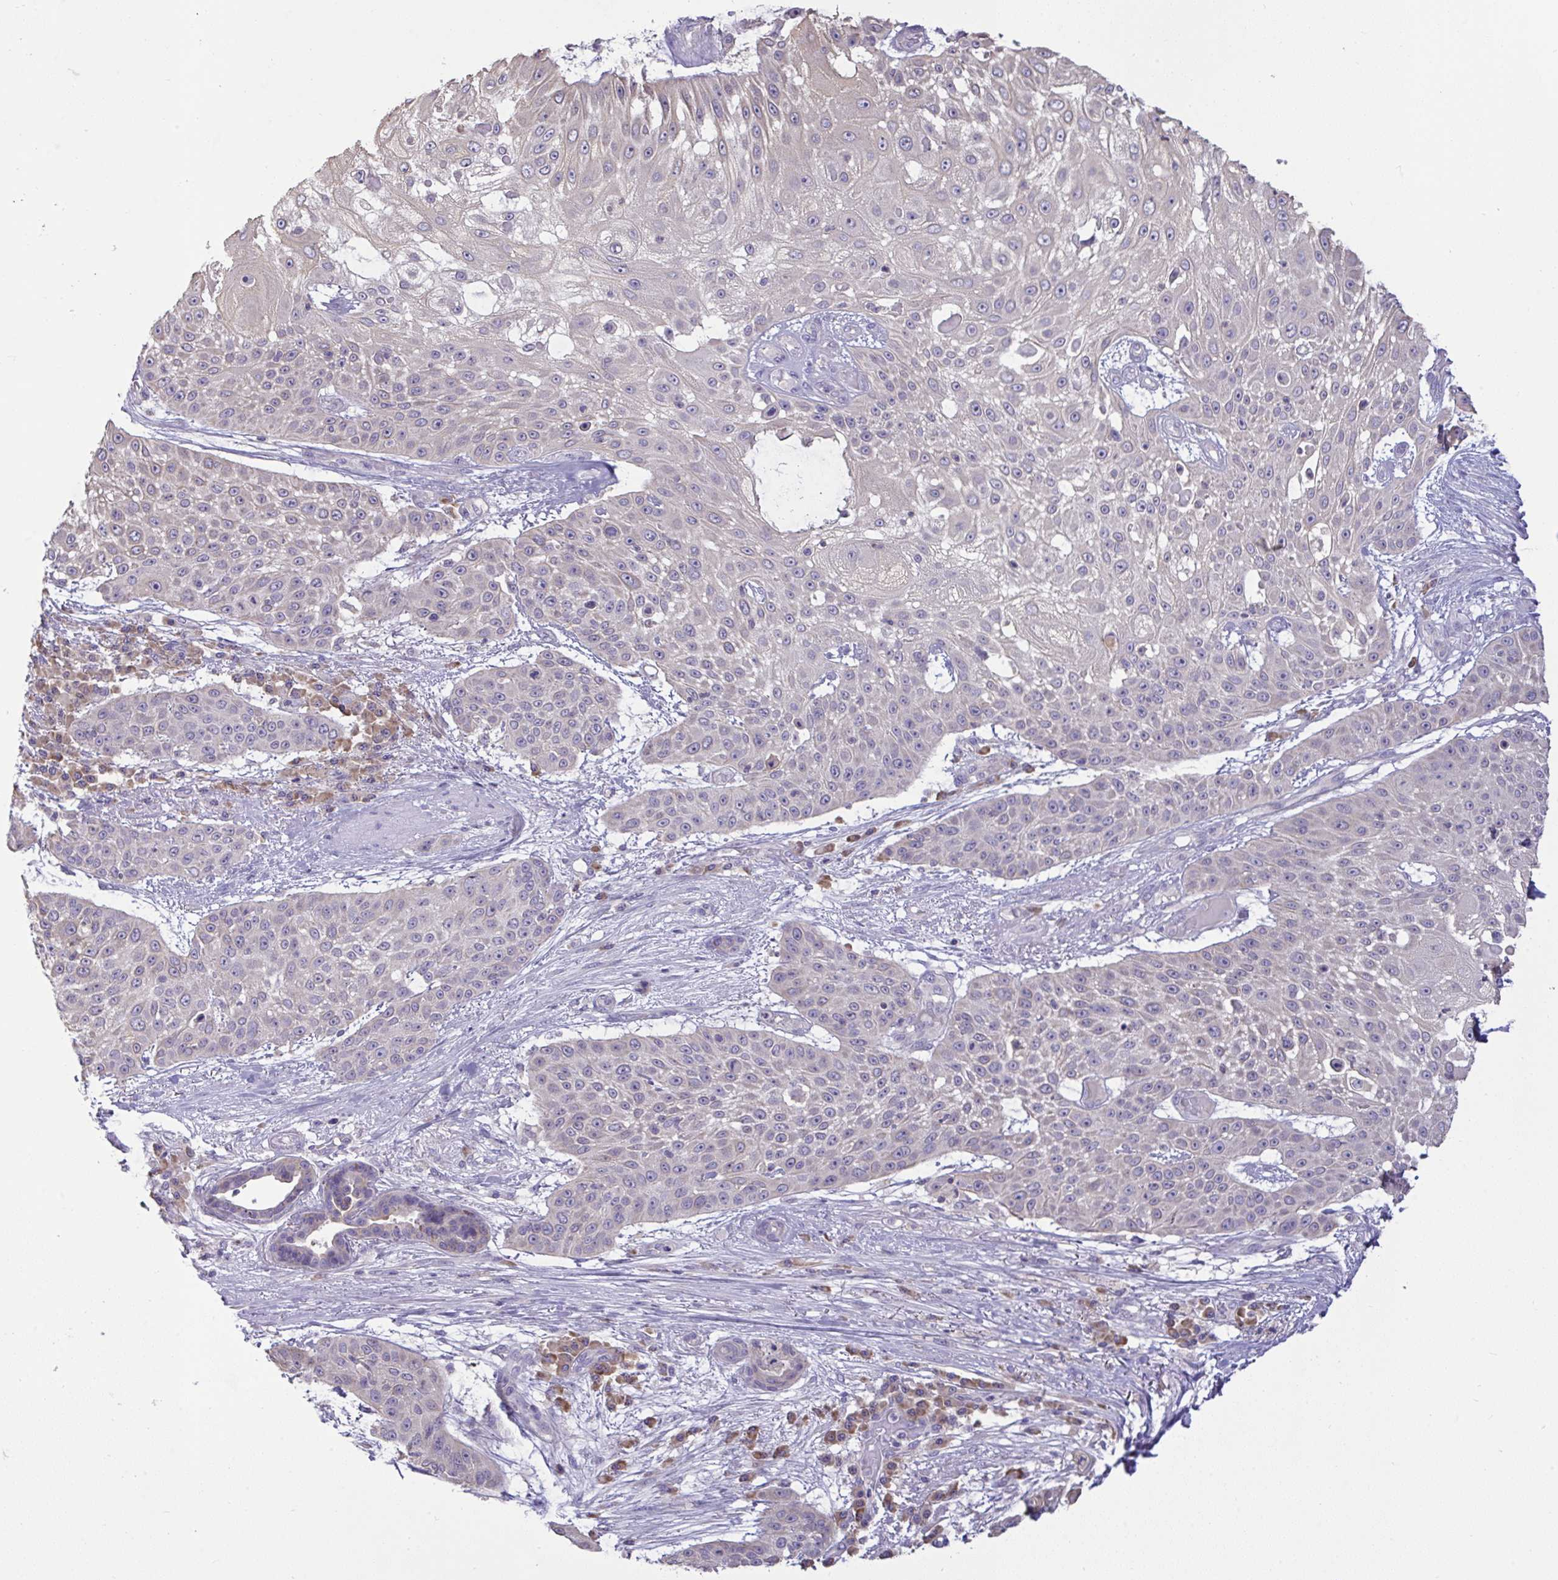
{"staining": {"intensity": "negative", "quantity": "none", "location": "none"}, "tissue": "skin cancer", "cell_type": "Tumor cells", "image_type": "cancer", "snomed": [{"axis": "morphology", "description": "Squamous cell carcinoma, NOS"}, {"axis": "topography", "description": "Skin"}], "caption": "Immunohistochemical staining of human squamous cell carcinoma (skin) shows no significant positivity in tumor cells.", "gene": "TMEM41A", "patient": {"sex": "female", "age": 86}}